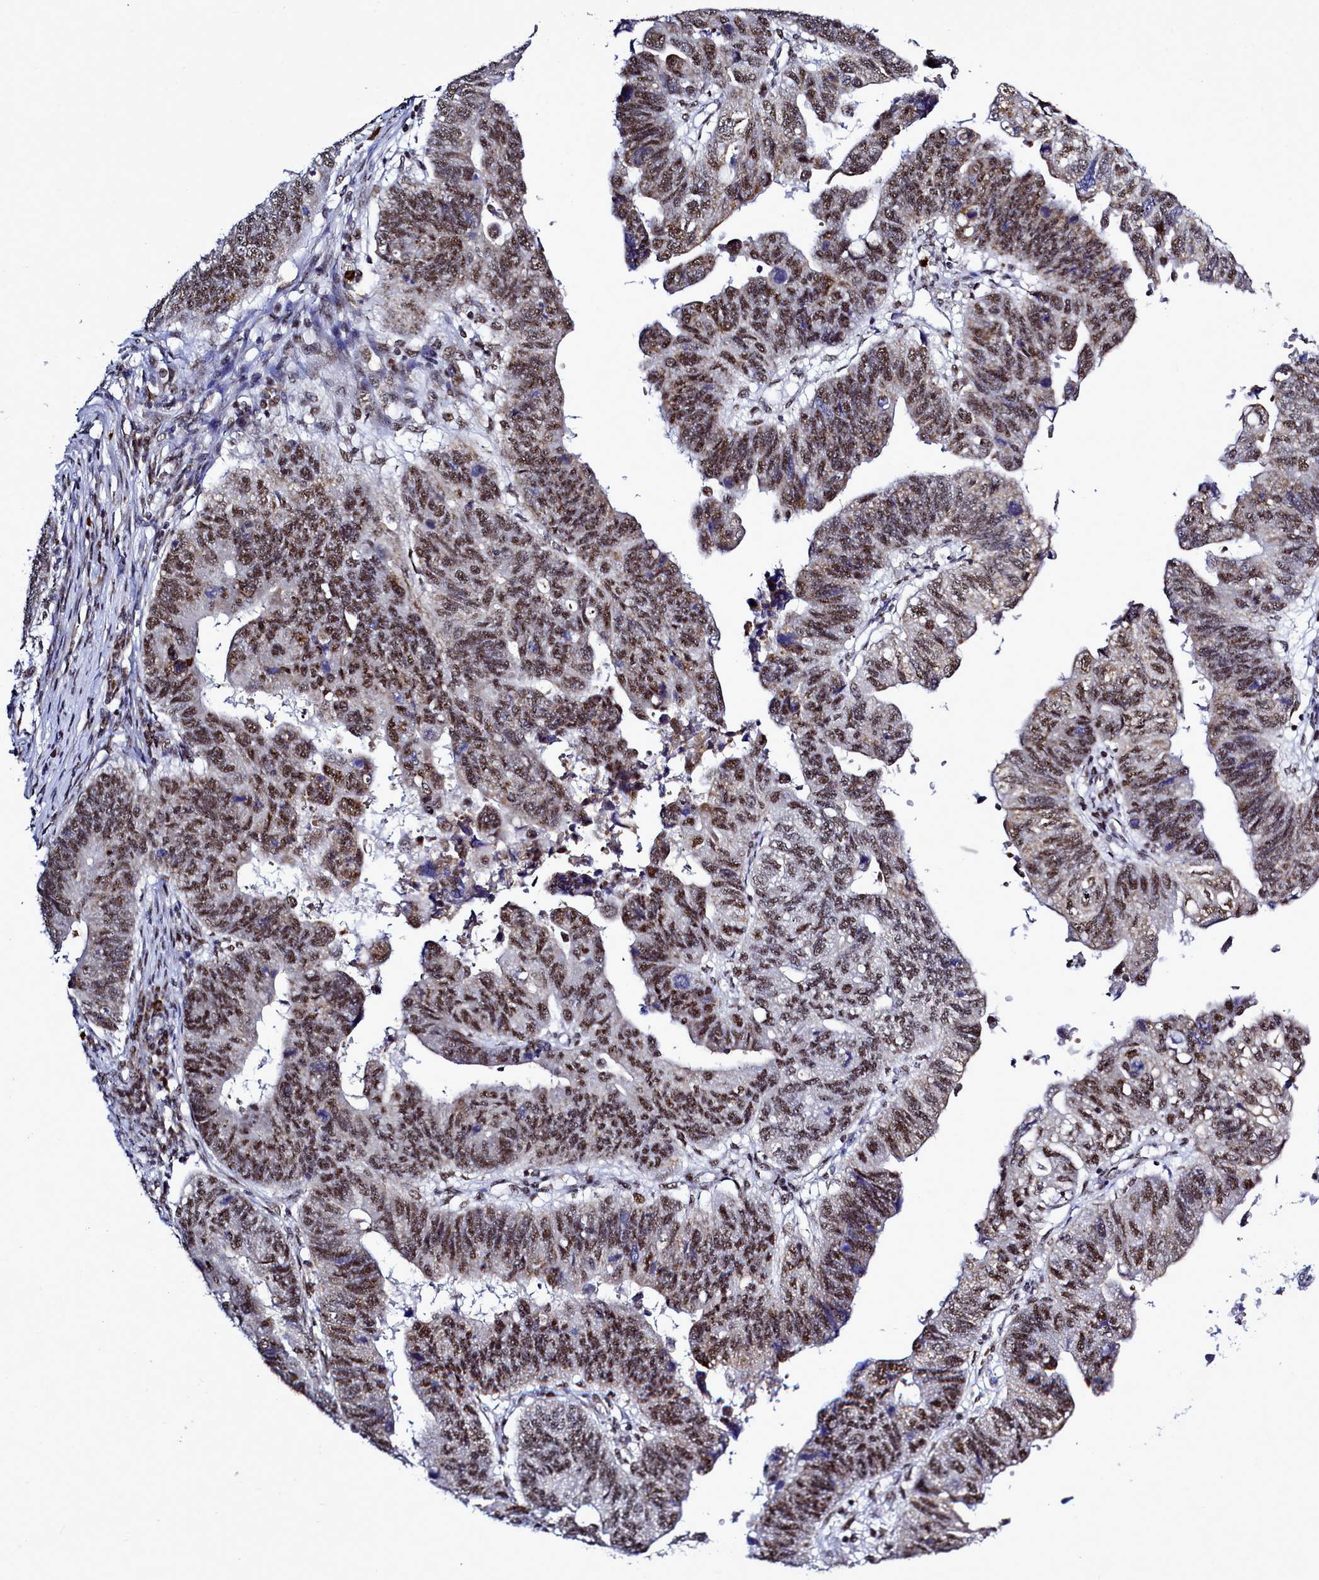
{"staining": {"intensity": "moderate", "quantity": ">75%", "location": "cytoplasmic/membranous,nuclear"}, "tissue": "stomach cancer", "cell_type": "Tumor cells", "image_type": "cancer", "snomed": [{"axis": "morphology", "description": "Adenocarcinoma, NOS"}, {"axis": "topography", "description": "Stomach"}], "caption": "Tumor cells demonstrate medium levels of moderate cytoplasmic/membranous and nuclear expression in about >75% of cells in human stomach cancer. The staining is performed using DAB (3,3'-diaminobenzidine) brown chromogen to label protein expression. The nuclei are counter-stained blue using hematoxylin.", "gene": "POM121L2", "patient": {"sex": "male", "age": 59}}